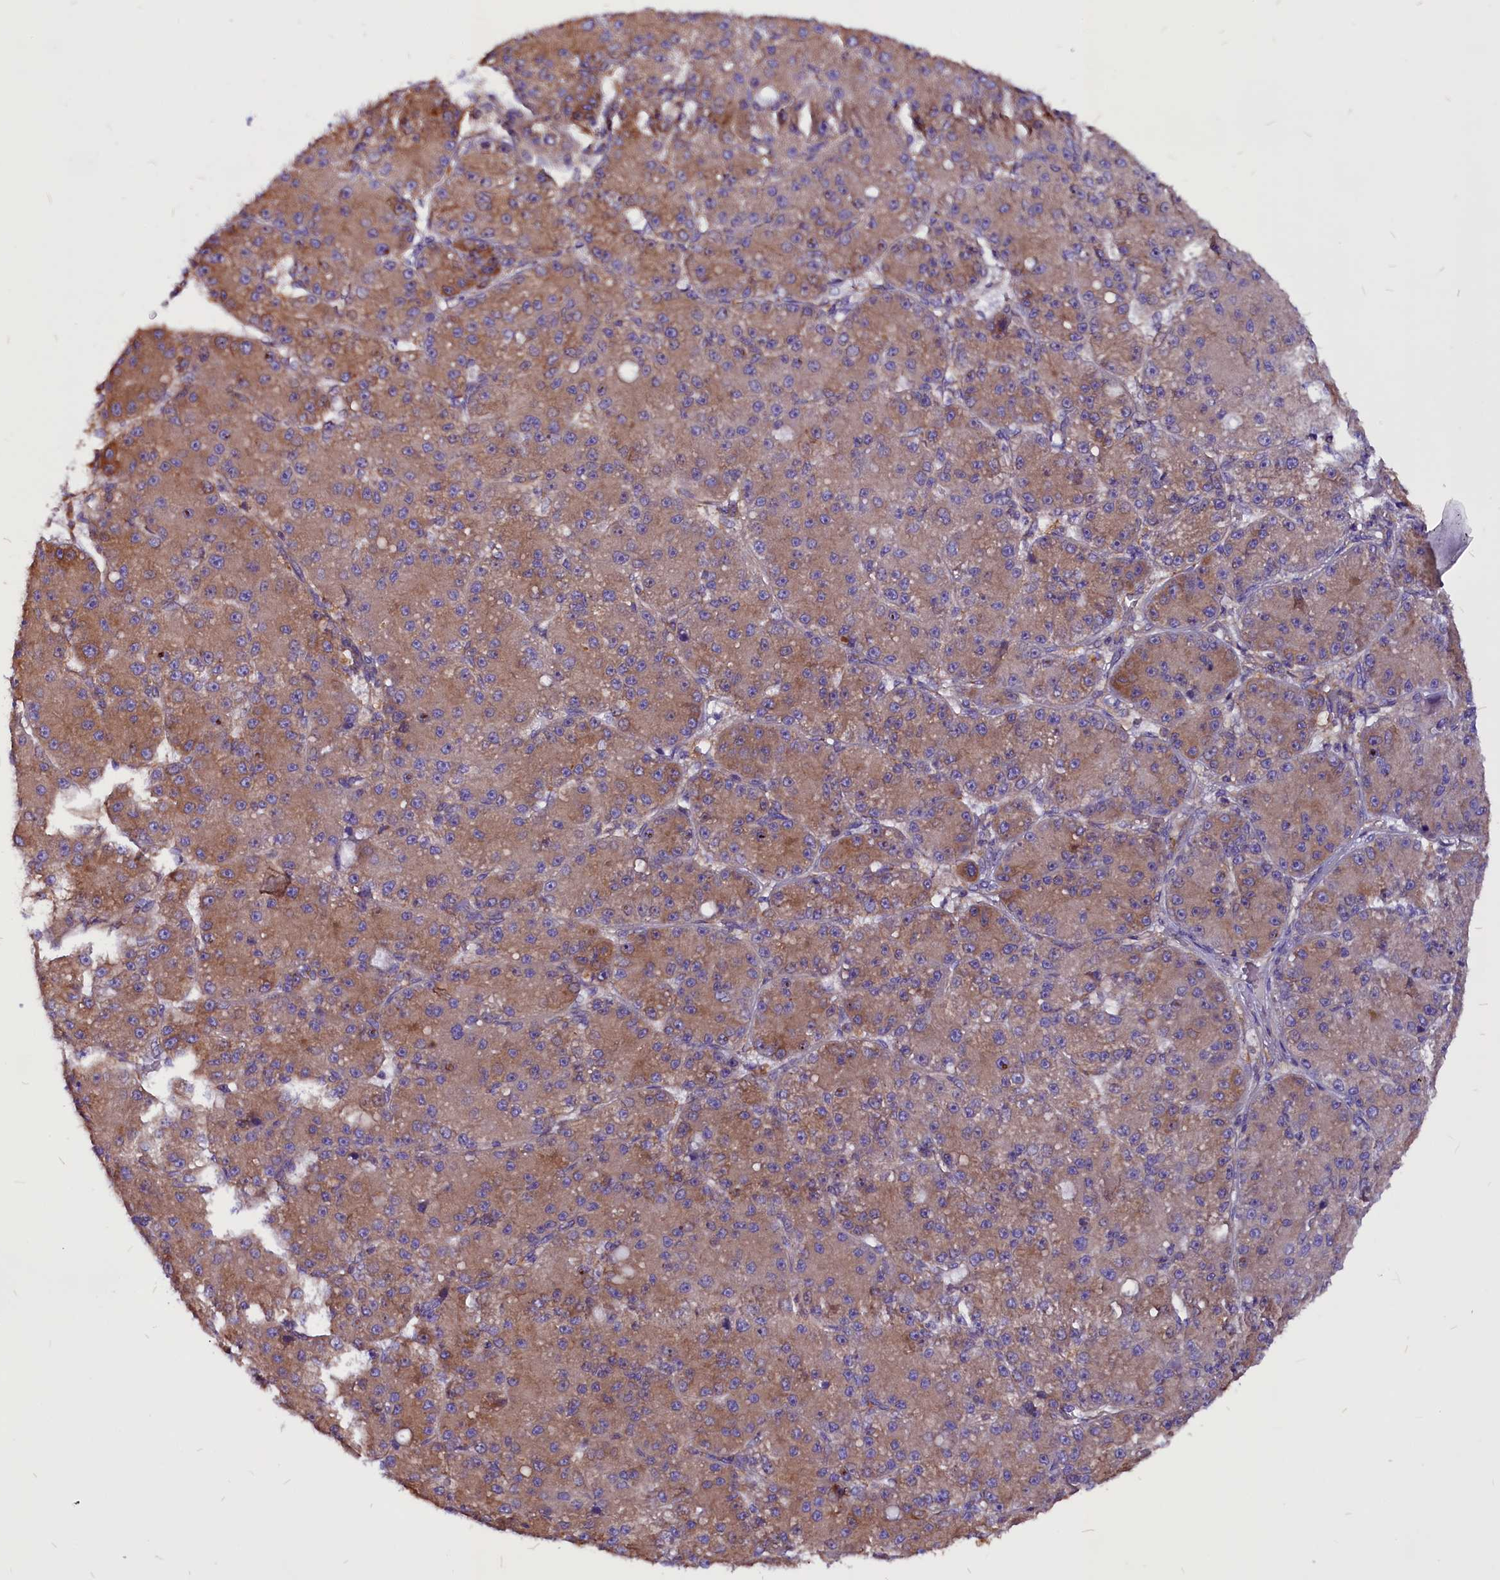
{"staining": {"intensity": "moderate", "quantity": ">75%", "location": "cytoplasmic/membranous"}, "tissue": "liver cancer", "cell_type": "Tumor cells", "image_type": "cancer", "snomed": [{"axis": "morphology", "description": "Carcinoma, Hepatocellular, NOS"}, {"axis": "topography", "description": "Liver"}], "caption": "Immunohistochemistry (IHC) of human hepatocellular carcinoma (liver) displays medium levels of moderate cytoplasmic/membranous expression in approximately >75% of tumor cells.", "gene": "EIF3G", "patient": {"sex": "male", "age": 67}}